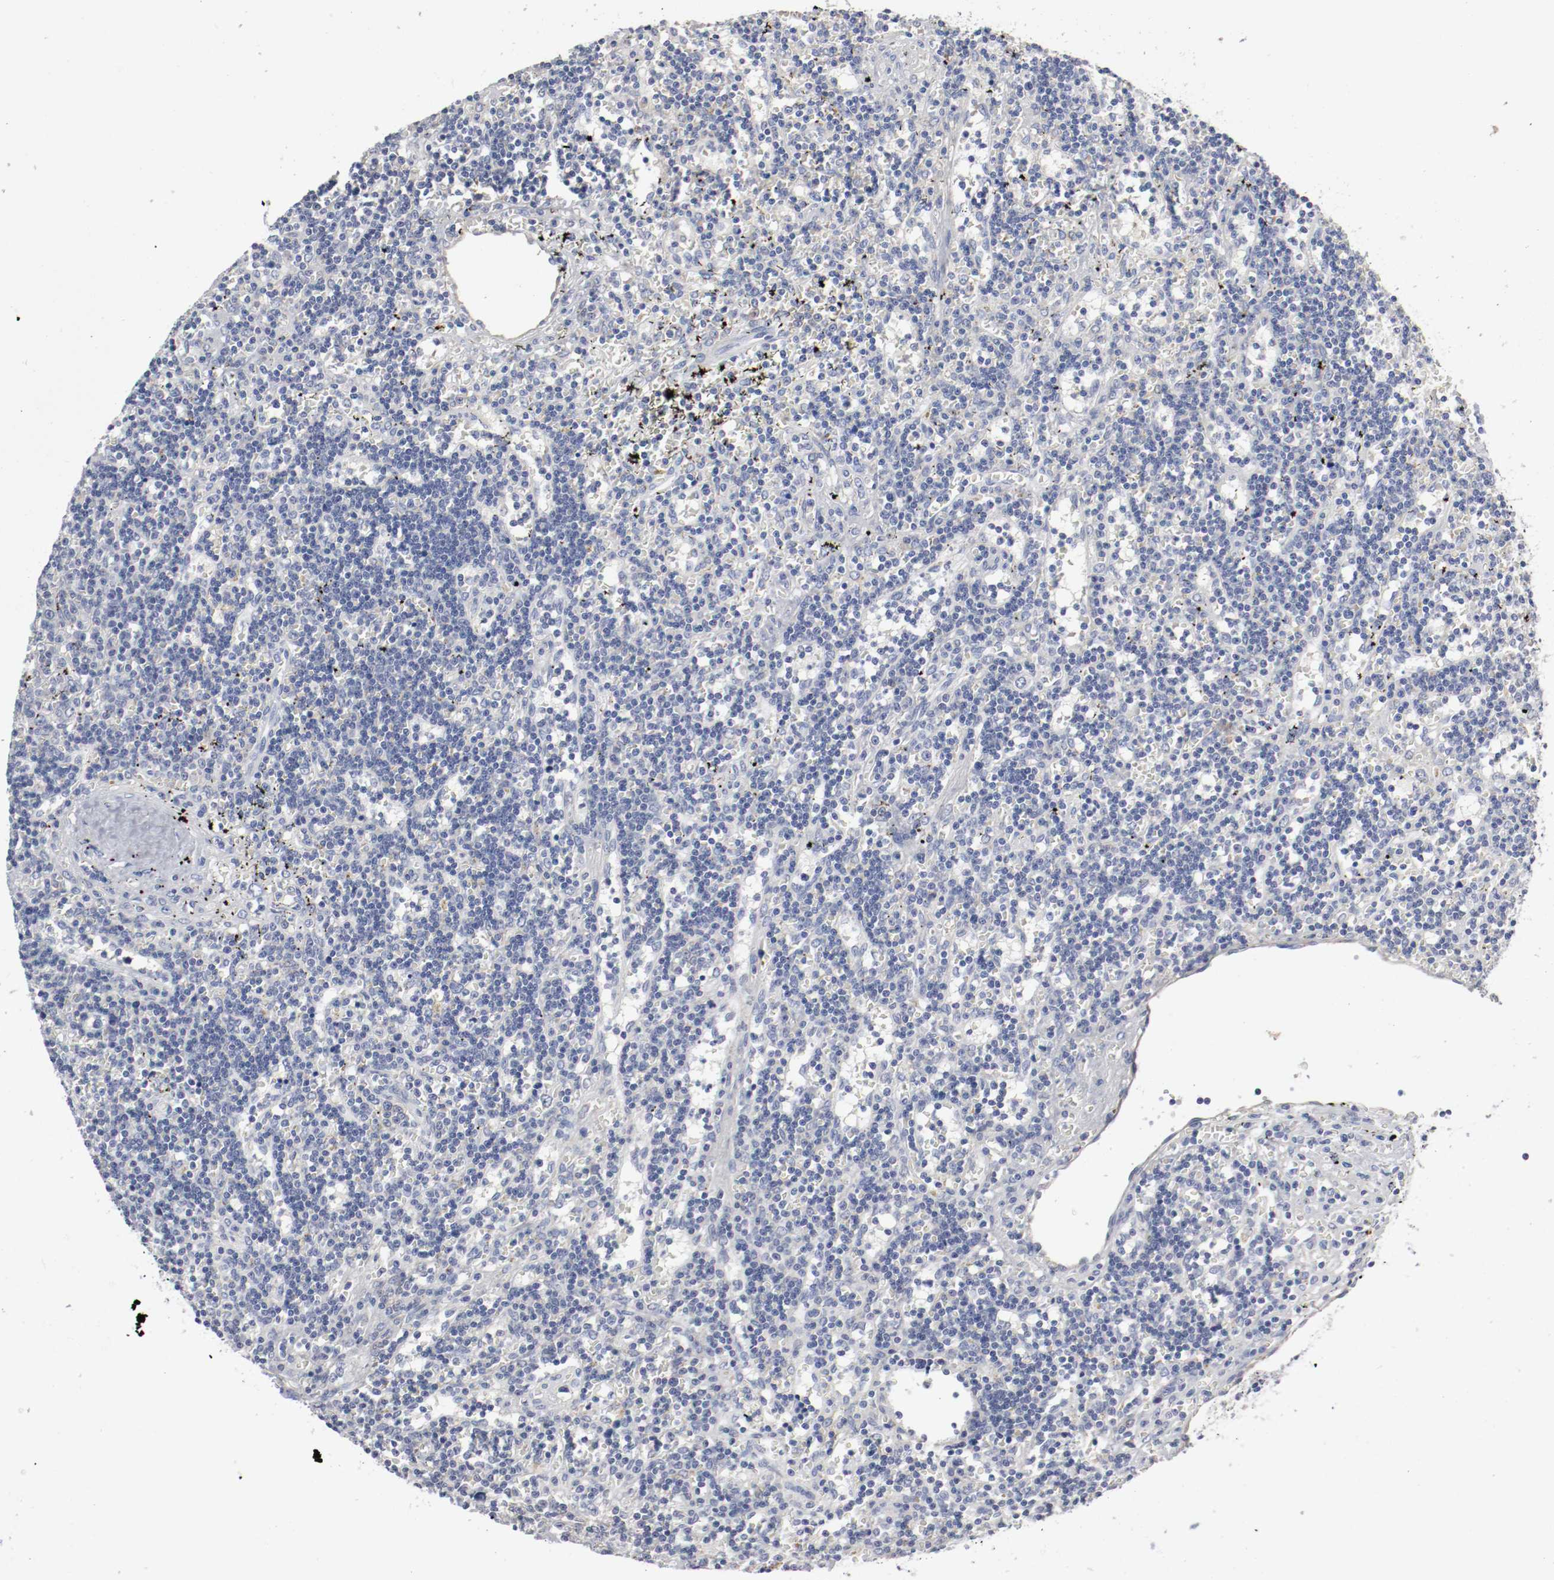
{"staining": {"intensity": "weak", "quantity": "<25%", "location": "cytoplasmic/membranous"}, "tissue": "lymphoma", "cell_type": "Tumor cells", "image_type": "cancer", "snomed": [{"axis": "morphology", "description": "Malignant lymphoma, non-Hodgkin's type, Low grade"}, {"axis": "topography", "description": "Spleen"}], "caption": "An image of malignant lymphoma, non-Hodgkin's type (low-grade) stained for a protein exhibits no brown staining in tumor cells.", "gene": "FGFBP1", "patient": {"sex": "male", "age": 60}}